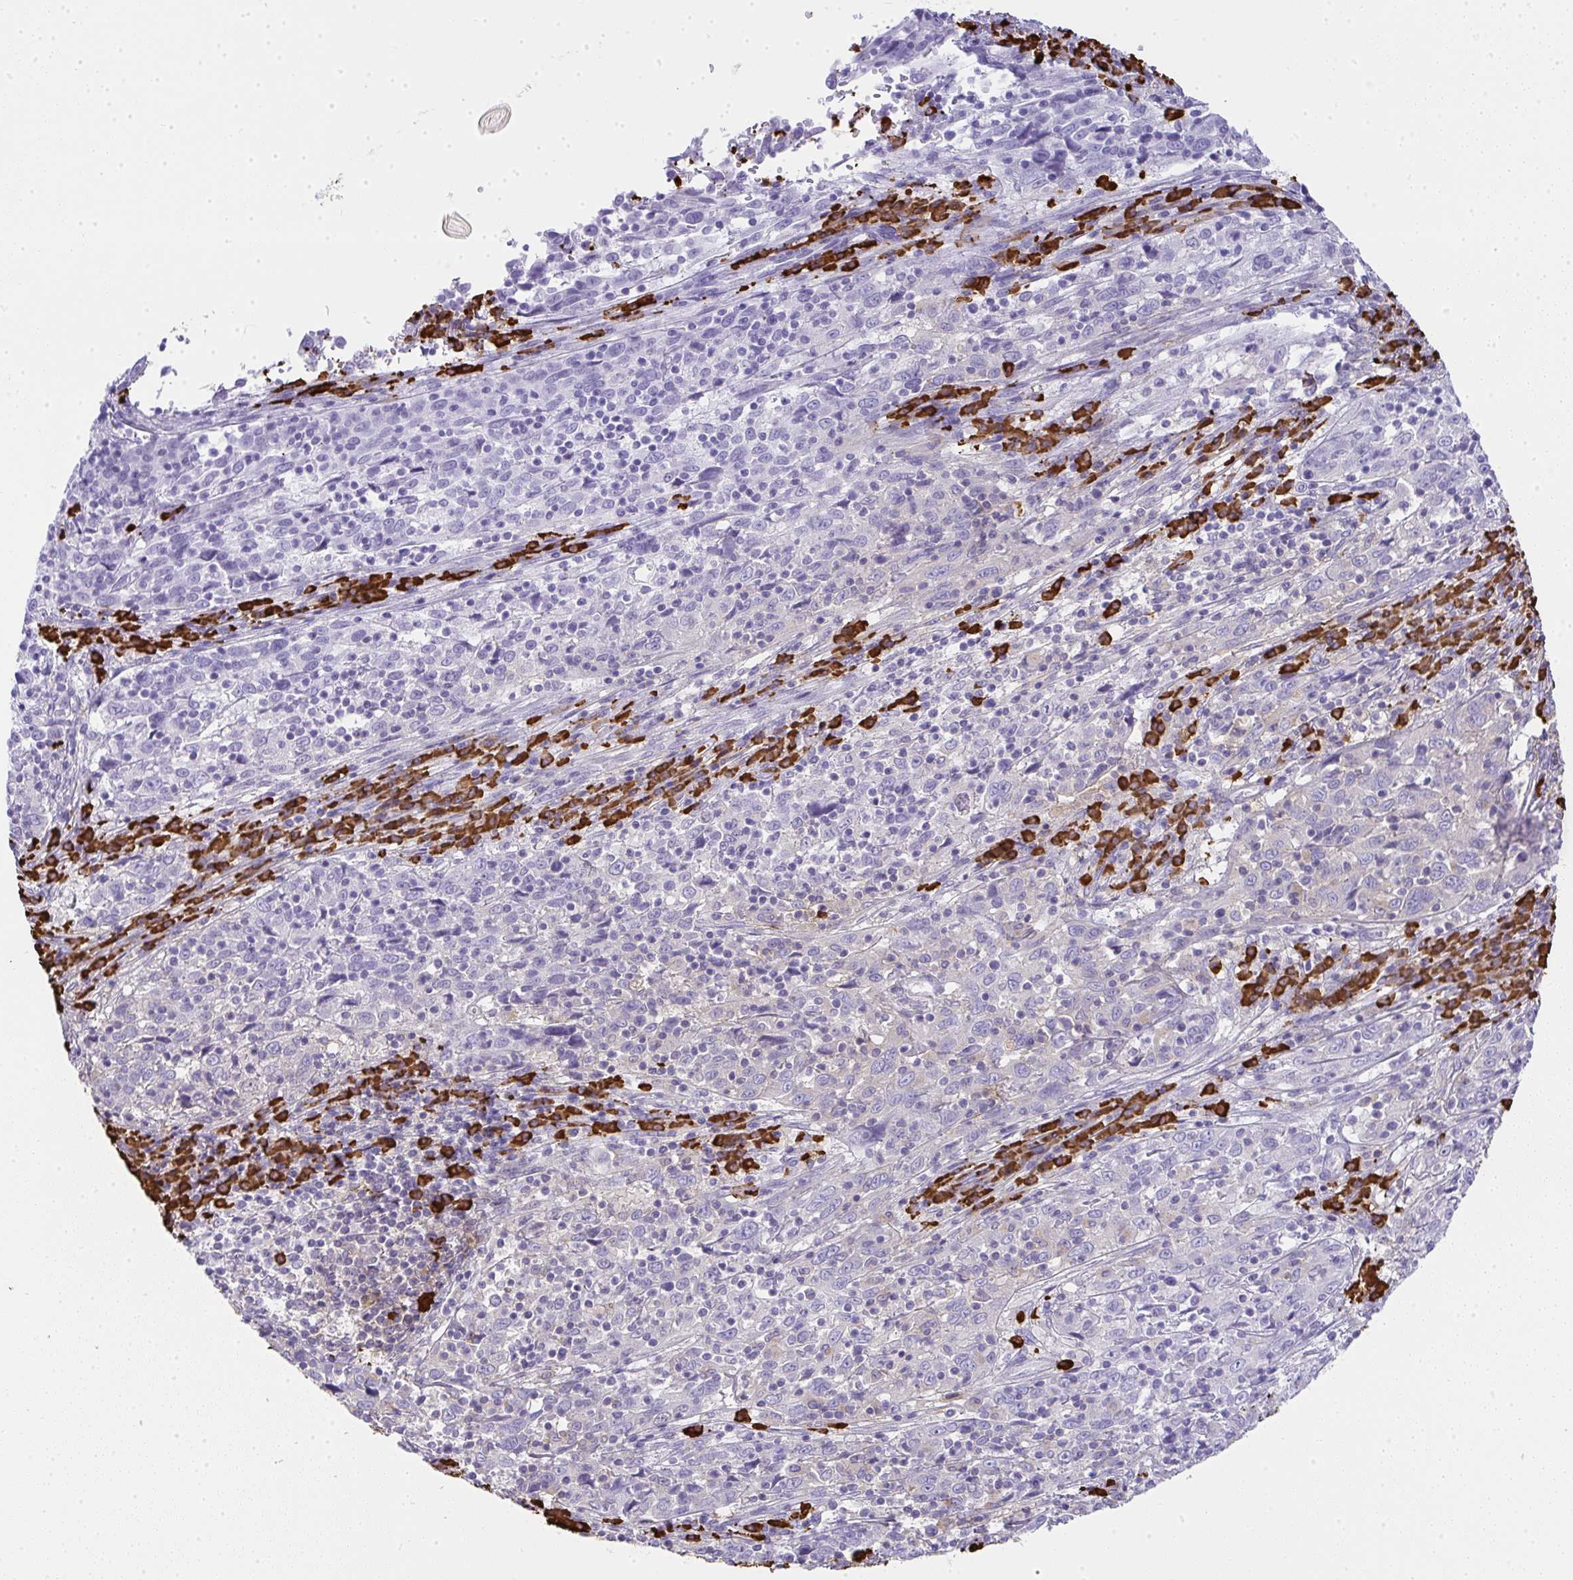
{"staining": {"intensity": "negative", "quantity": "none", "location": "none"}, "tissue": "cervical cancer", "cell_type": "Tumor cells", "image_type": "cancer", "snomed": [{"axis": "morphology", "description": "Squamous cell carcinoma, NOS"}, {"axis": "topography", "description": "Cervix"}], "caption": "DAB (3,3'-diaminobenzidine) immunohistochemical staining of human cervical cancer (squamous cell carcinoma) demonstrates no significant positivity in tumor cells.", "gene": "CDADC1", "patient": {"sex": "female", "age": 46}}